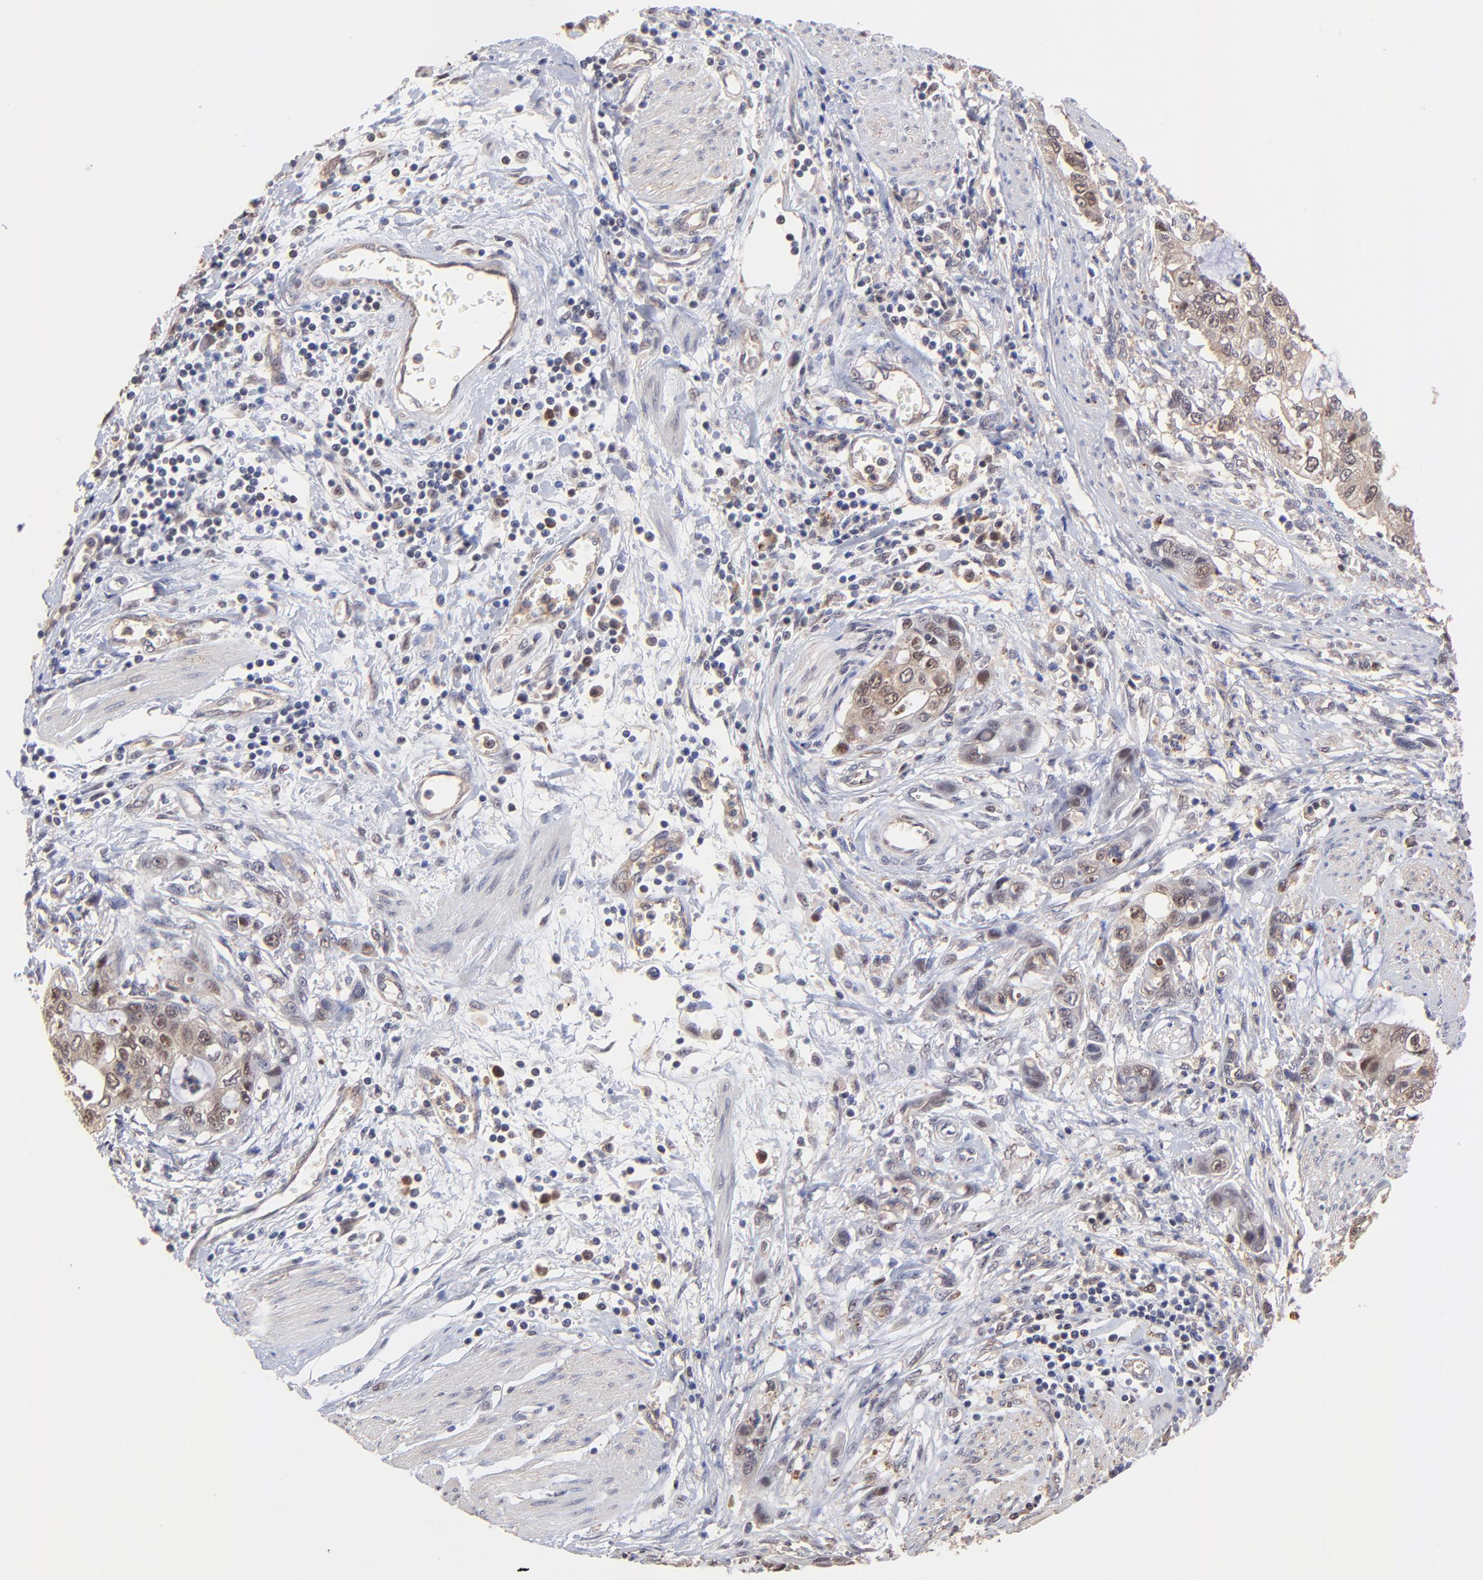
{"staining": {"intensity": "moderate", "quantity": ">75%", "location": "cytoplasmic/membranous,nuclear"}, "tissue": "stomach cancer", "cell_type": "Tumor cells", "image_type": "cancer", "snomed": [{"axis": "morphology", "description": "Adenocarcinoma, NOS"}, {"axis": "topography", "description": "Stomach, upper"}], "caption": "Adenocarcinoma (stomach) stained with IHC shows moderate cytoplasmic/membranous and nuclear positivity in approximately >75% of tumor cells.", "gene": "PSMA6", "patient": {"sex": "female", "age": 52}}